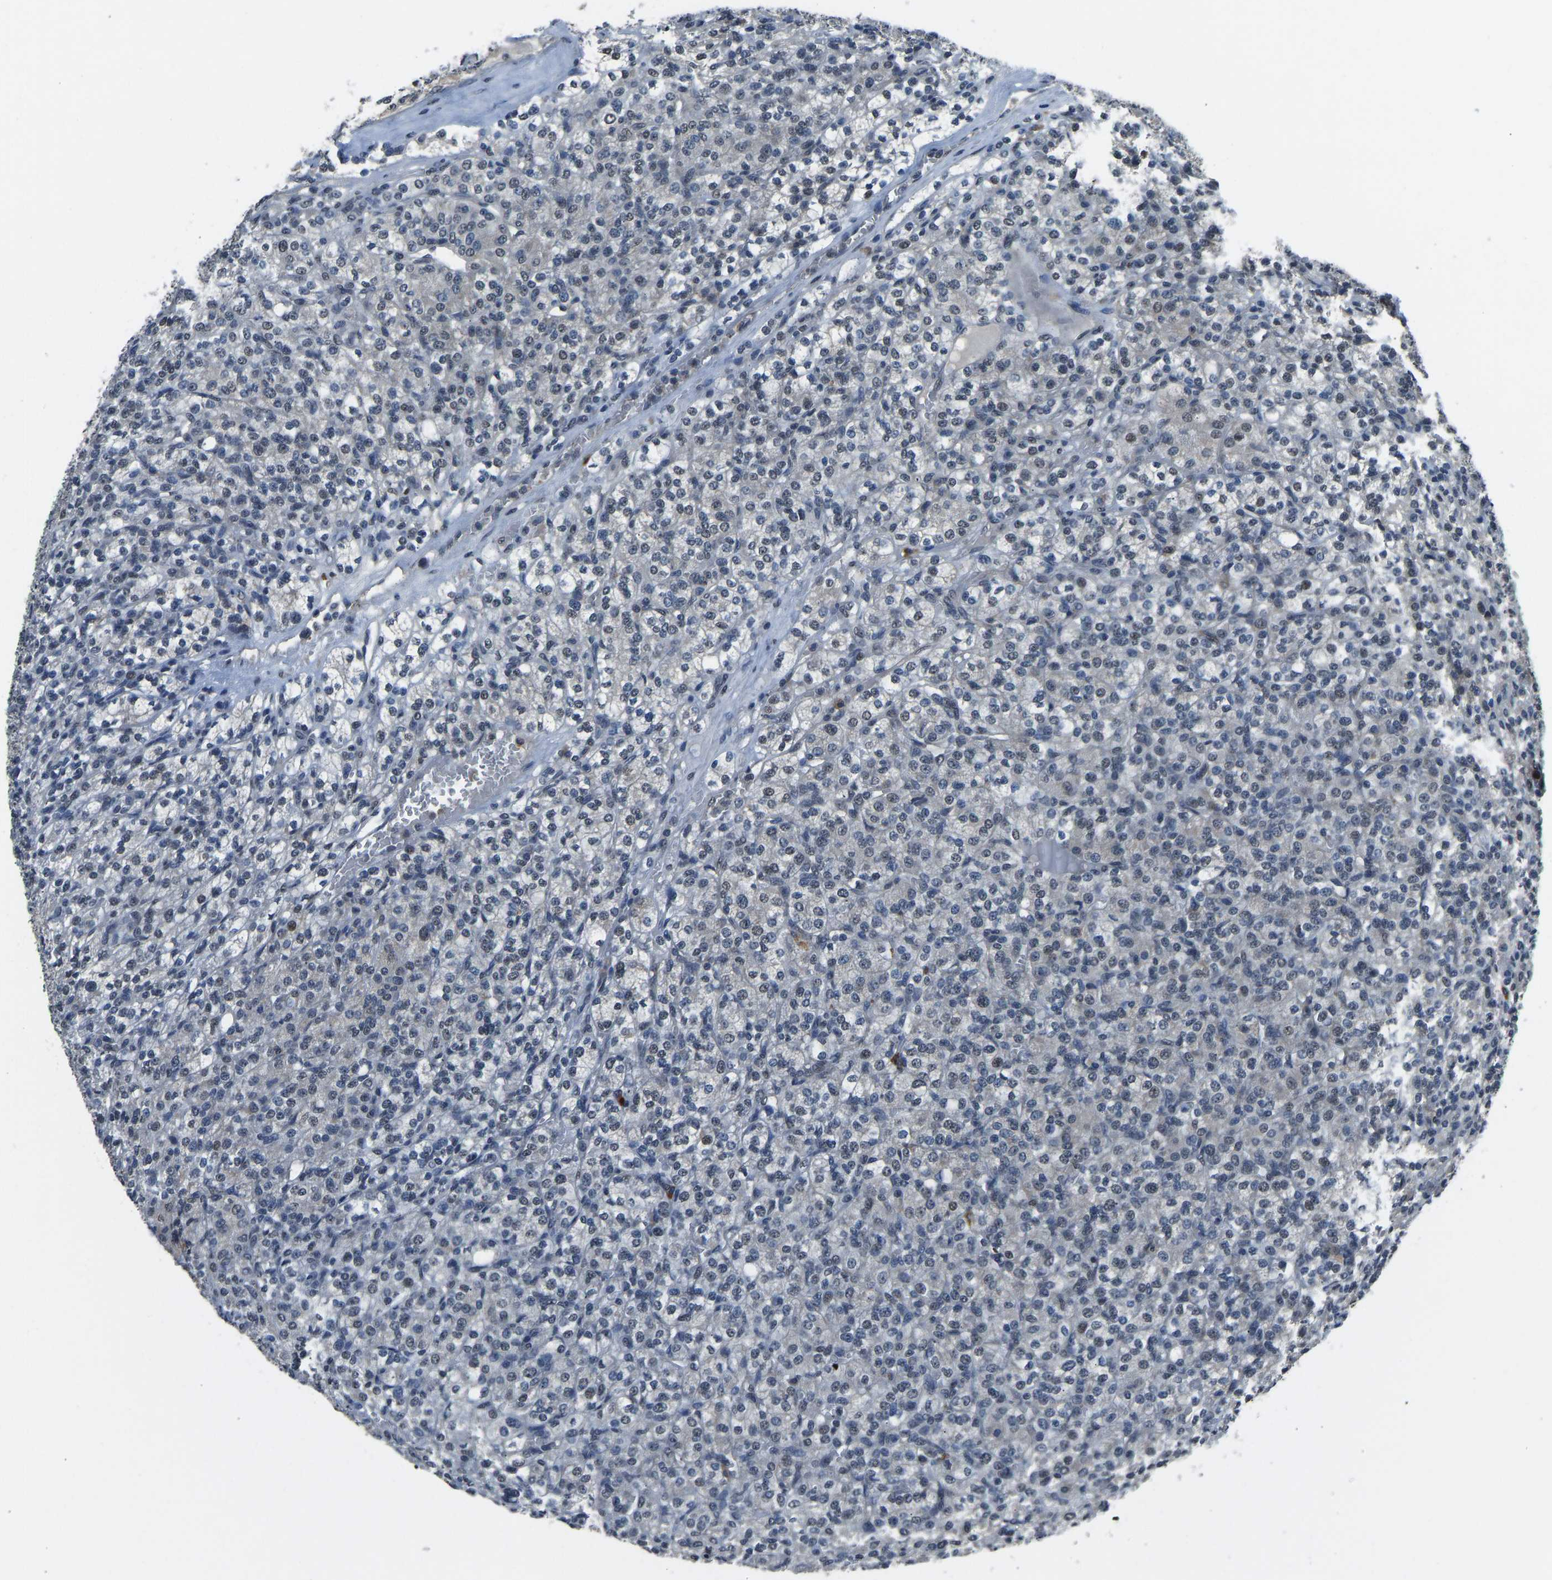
{"staining": {"intensity": "negative", "quantity": "none", "location": "none"}, "tissue": "renal cancer", "cell_type": "Tumor cells", "image_type": "cancer", "snomed": [{"axis": "morphology", "description": "Adenocarcinoma, NOS"}, {"axis": "topography", "description": "Kidney"}], "caption": "Immunohistochemistry (IHC) photomicrograph of neoplastic tissue: renal adenocarcinoma stained with DAB reveals no significant protein staining in tumor cells.", "gene": "FOS", "patient": {"sex": "male", "age": 77}}